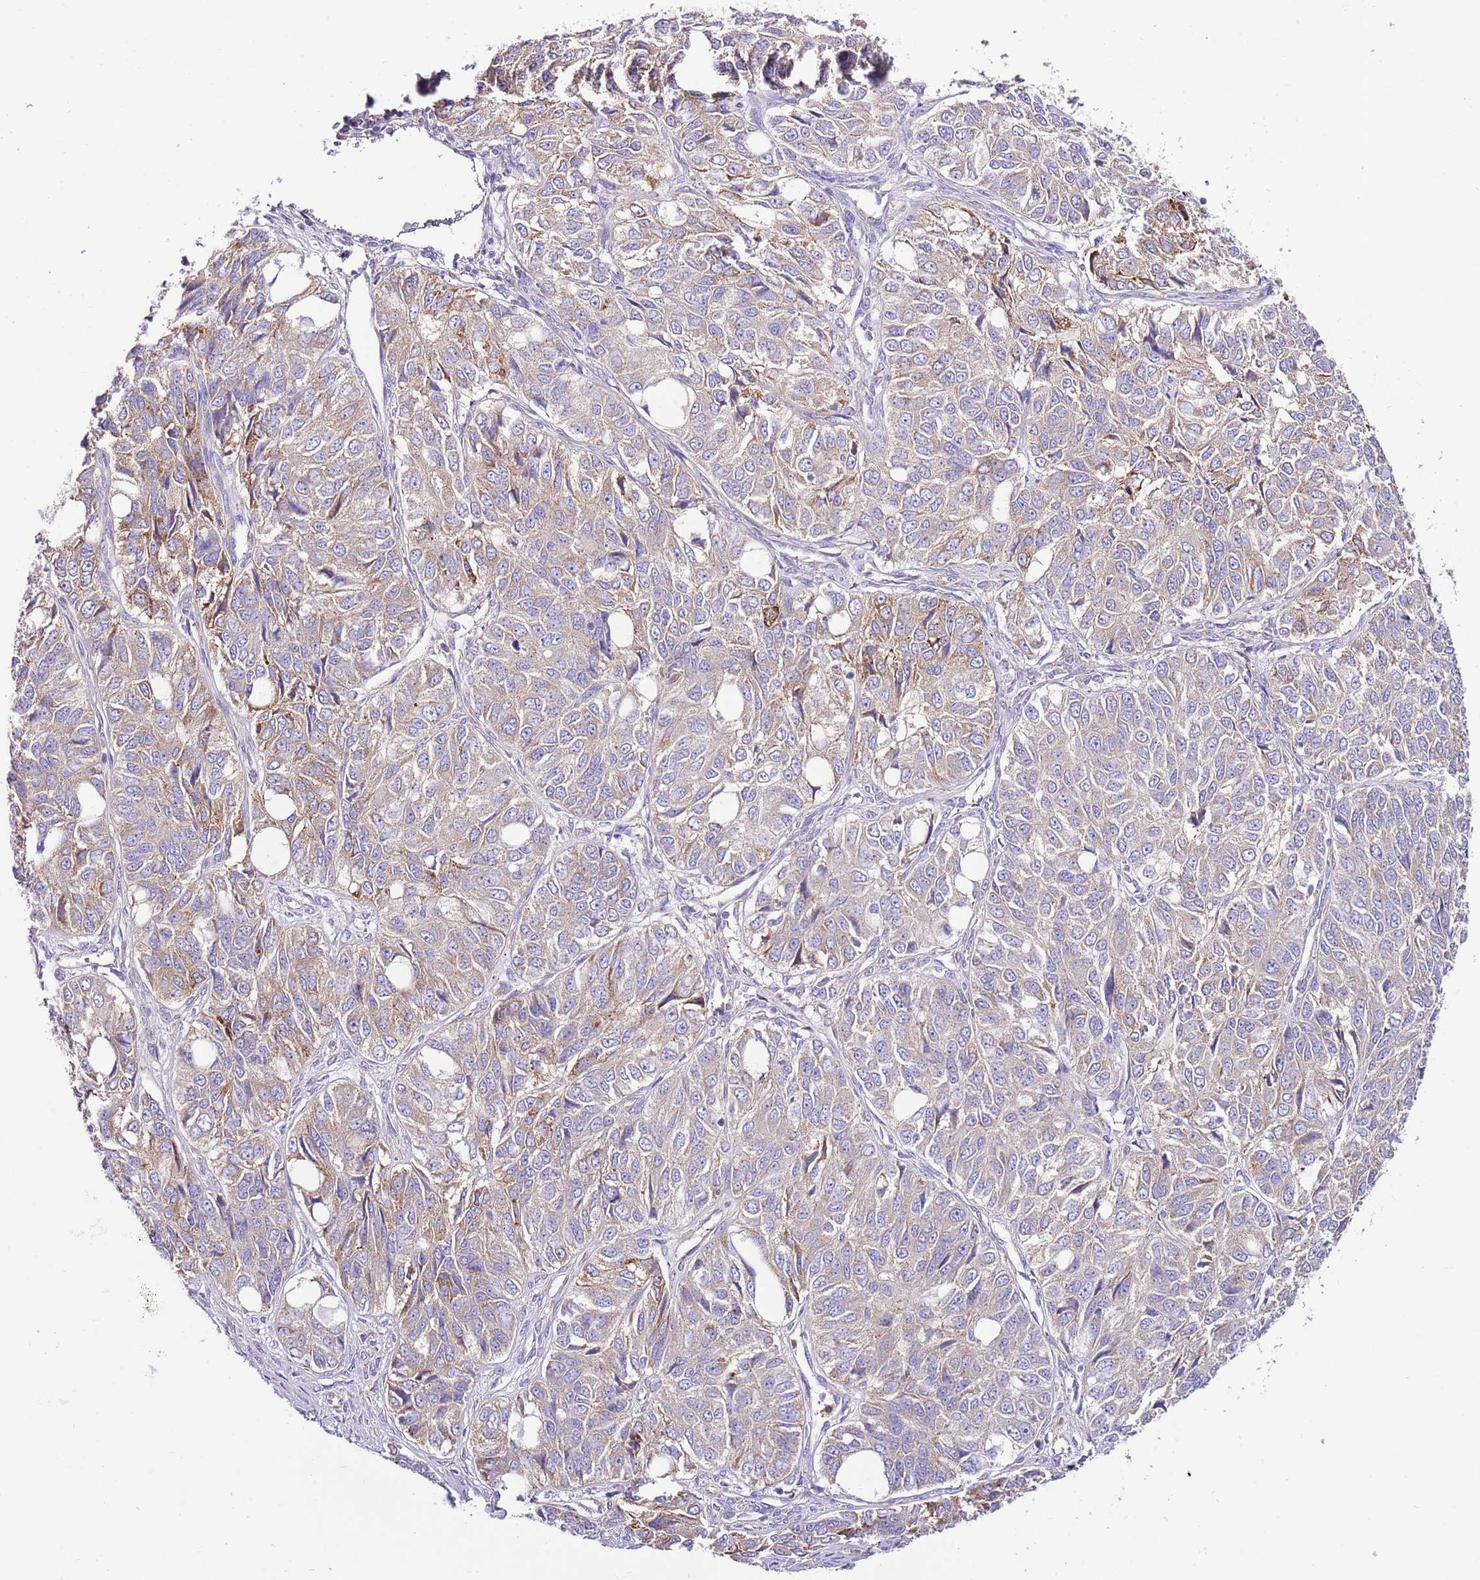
{"staining": {"intensity": "moderate", "quantity": ">75%", "location": "cytoplasmic/membranous"}, "tissue": "ovarian cancer", "cell_type": "Tumor cells", "image_type": "cancer", "snomed": [{"axis": "morphology", "description": "Carcinoma, endometroid"}, {"axis": "topography", "description": "Ovary"}], "caption": "Human ovarian cancer stained with a brown dye exhibits moderate cytoplasmic/membranous positive staining in about >75% of tumor cells.", "gene": "RPS10", "patient": {"sex": "female", "age": 51}}